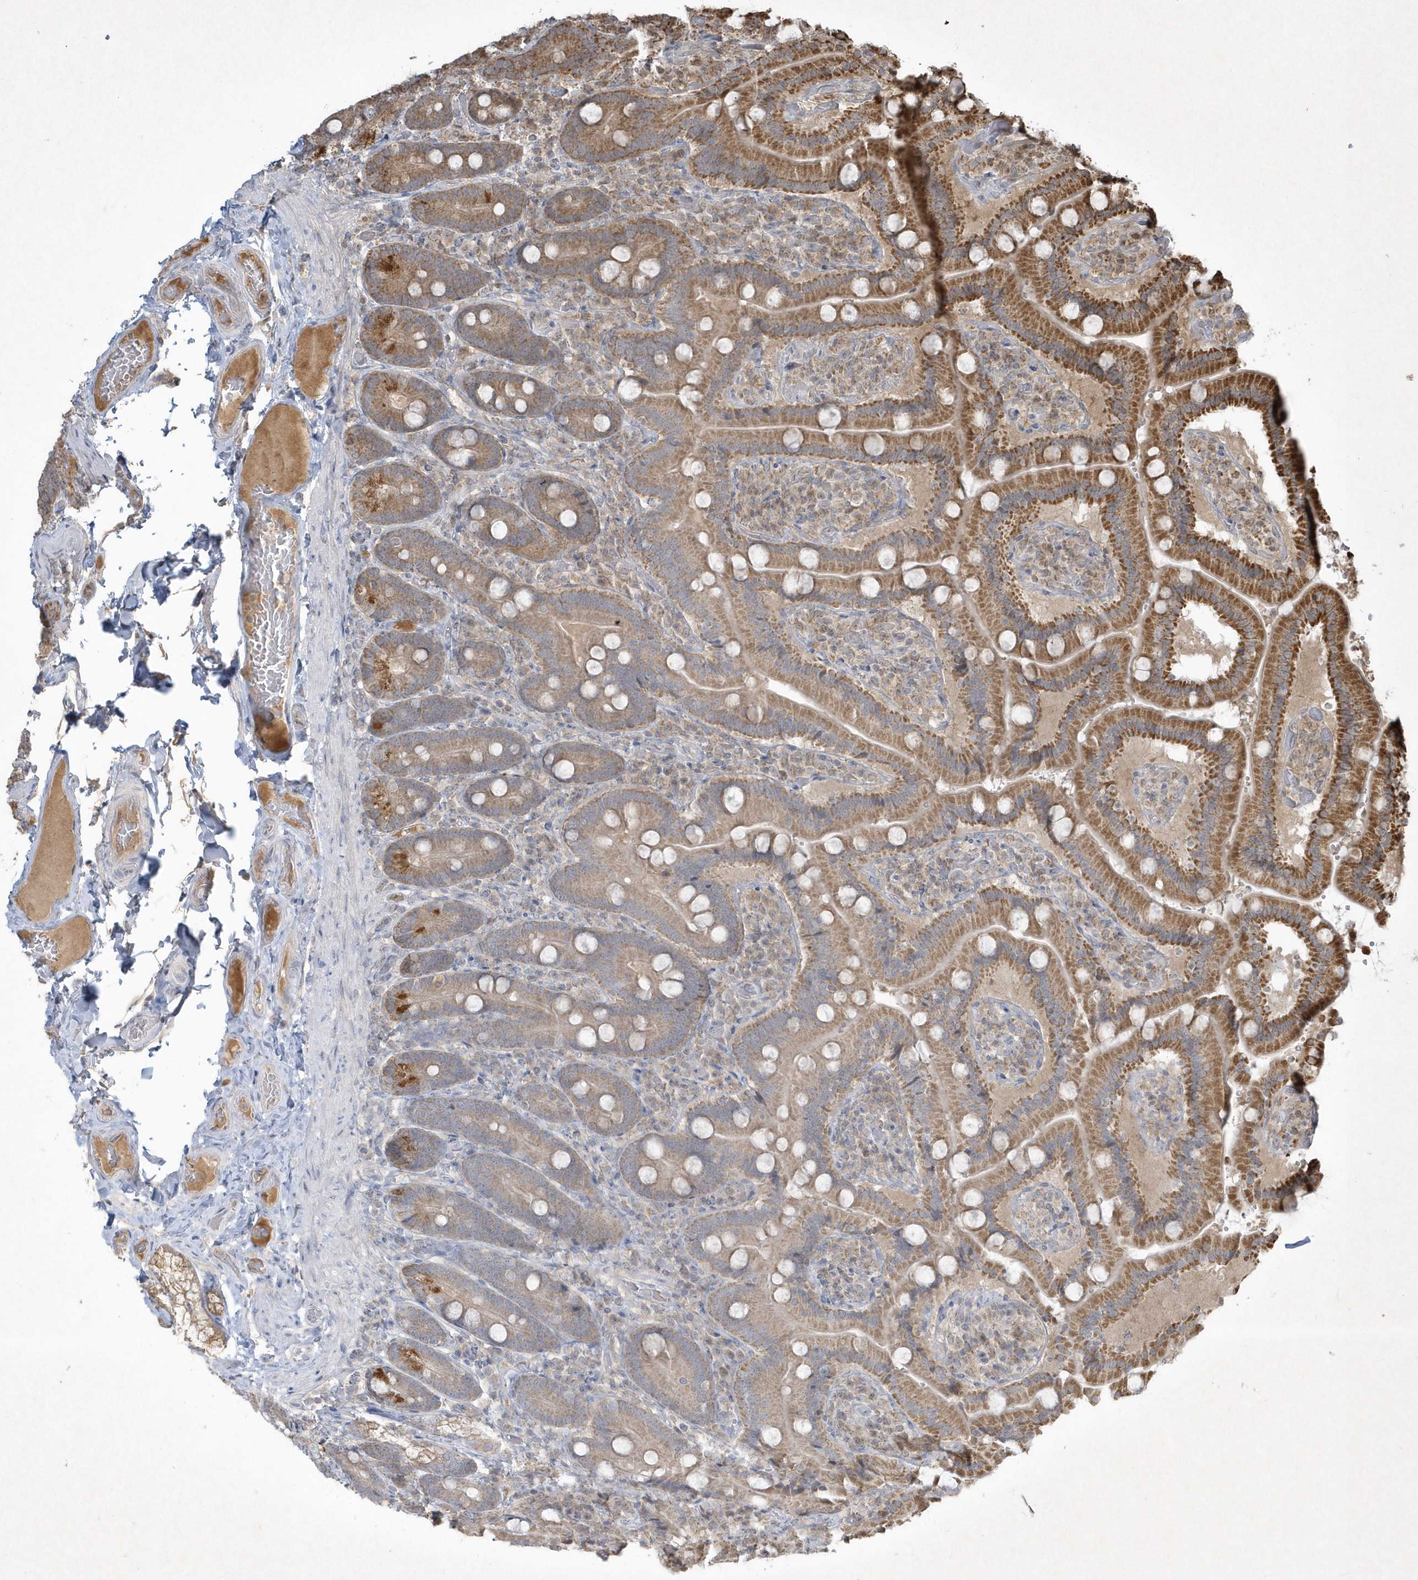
{"staining": {"intensity": "moderate", "quantity": ">75%", "location": "cytoplasmic/membranous"}, "tissue": "duodenum", "cell_type": "Glandular cells", "image_type": "normal", "snomed": [{"axis": "morphology", "description": "Normal tissue, NOS"}, {"axis": "topography", "description": "Duodenum"}], "caption": "Immunohistochemical staining of benign human duodenum shows >75% levels of moderate cytoplasmic/membranous protein staining in approximately >75% of glandular cells. The protein is shown in brown color, while the nuclei are stained blue.", "gene": "PLTP", "patient": {"sex": "female", "age": 62}}